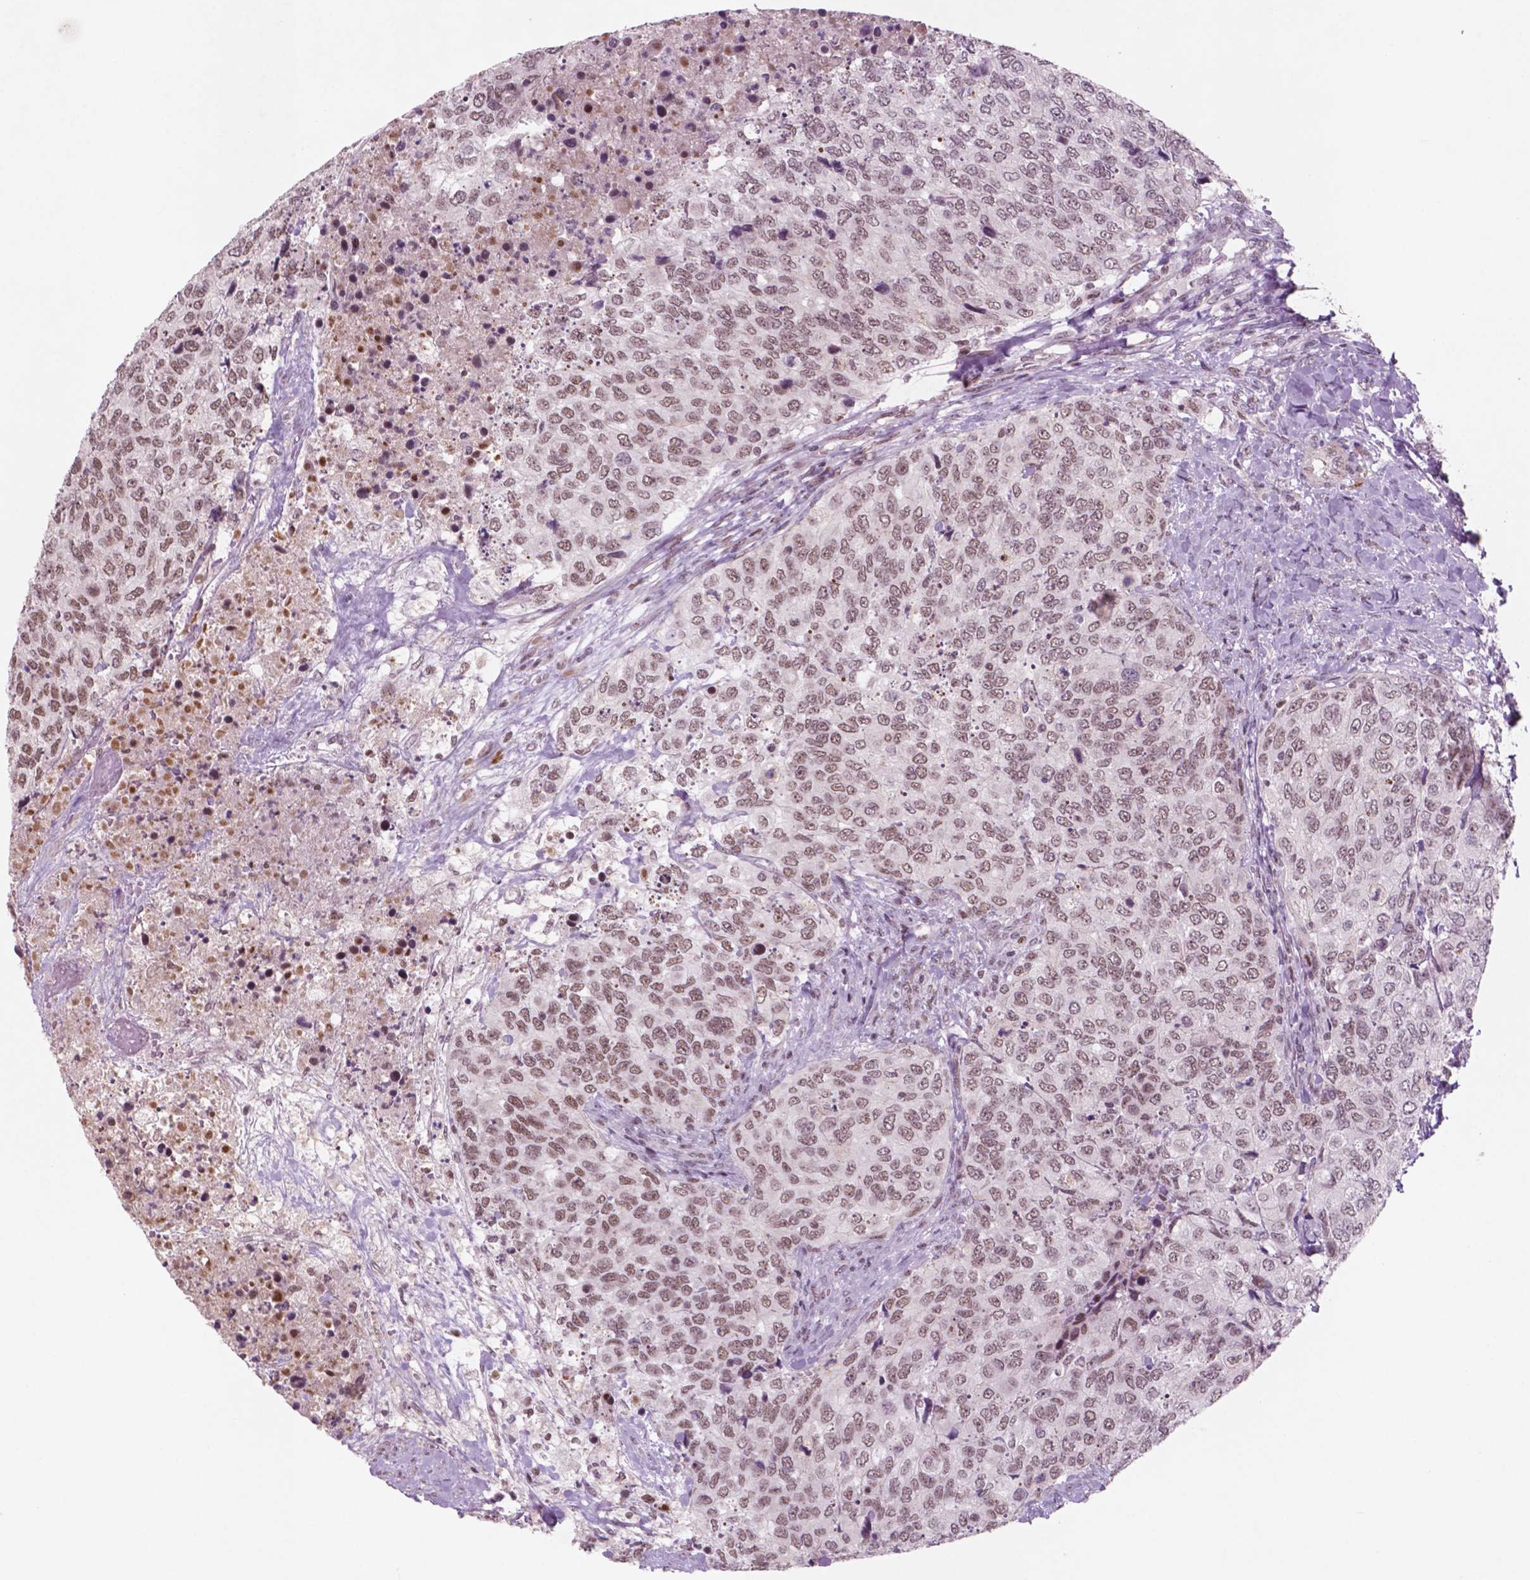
{"staining": {"intensity": "weak", "quantity": "25%-75%", "location": "nuclear"}, "tissue": "urothelial cancer", "cell_type": "Tumor cells", "image_type": "cancer", "snomed": [{"axis": "morphology", "description": "Urothelial carcinoma, High grade"}, {"axis": "topography", "description": "Urinary bladder"}], "caption": "Brown immunohistochemical staining in human urothelial cancer shows weak nuclear staining in about 25%-75% of tumor cells.", "gene": "CTR9", "patient": {"sex": "female", "age": 78}}